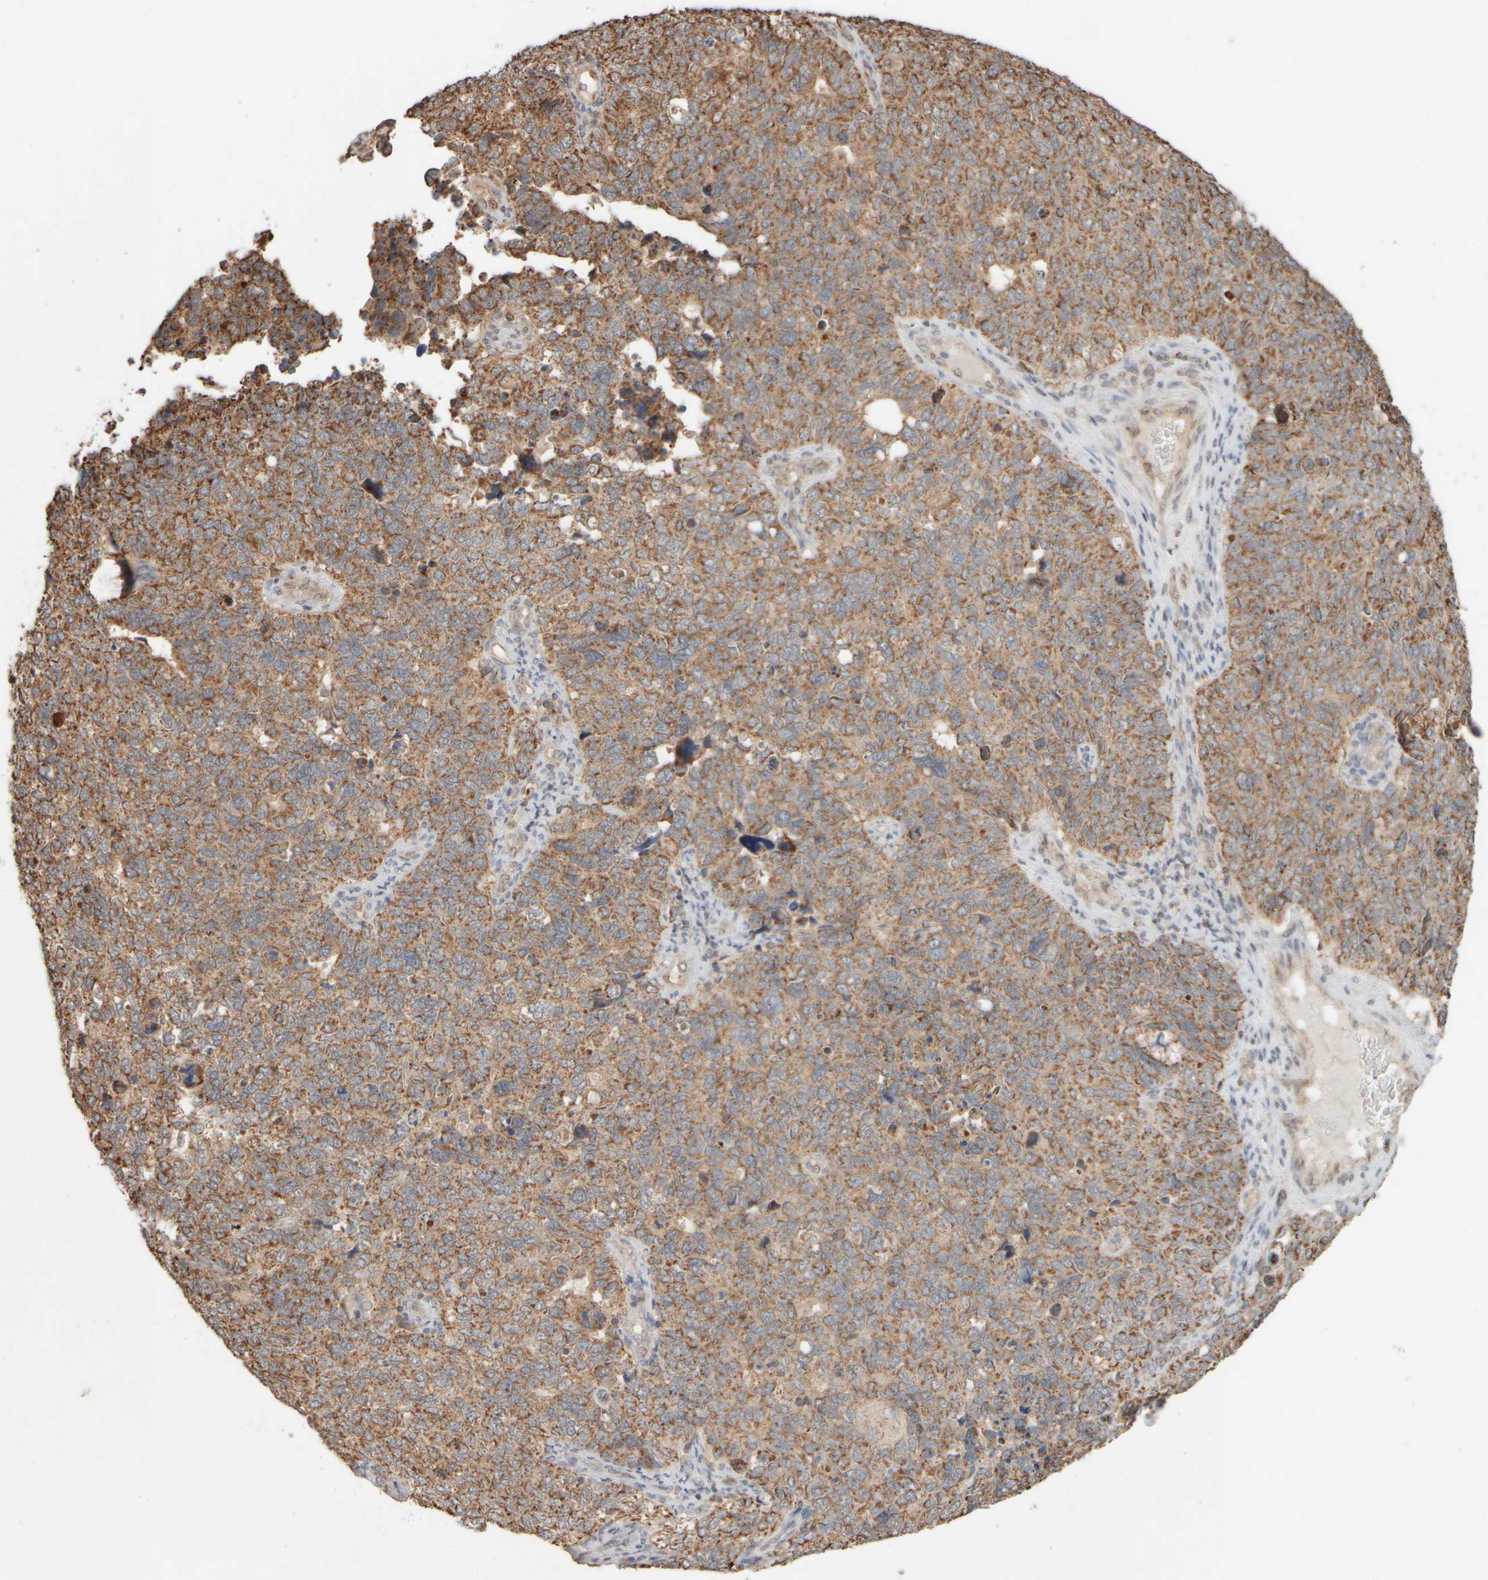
{"staining": {"intensity": "moderate", "quantity": ">75%", "location": "cytoplasmic/membranous"}, "tissue": "cervical cancer", "cell_type": "Tumor cells", "image_type": "cancer", "snomed": [{"axis": "morphology", "description": "Squamous cell carcinoma, NOS"}, {"axis": "topography", "description": "Cervix"}], "caption": "The immunohistochemical stain highlights moderate cytoplasmic/membranous expression in tumor cells of squamous cell carcinoma (cervical) tissue. (Stains: DAB in brown, nuclei in blue, Microscopy: brightfield microscopy at high magnification).", "gene": "EIF2B3", "patient": {"sex": "female", "age": 63}}